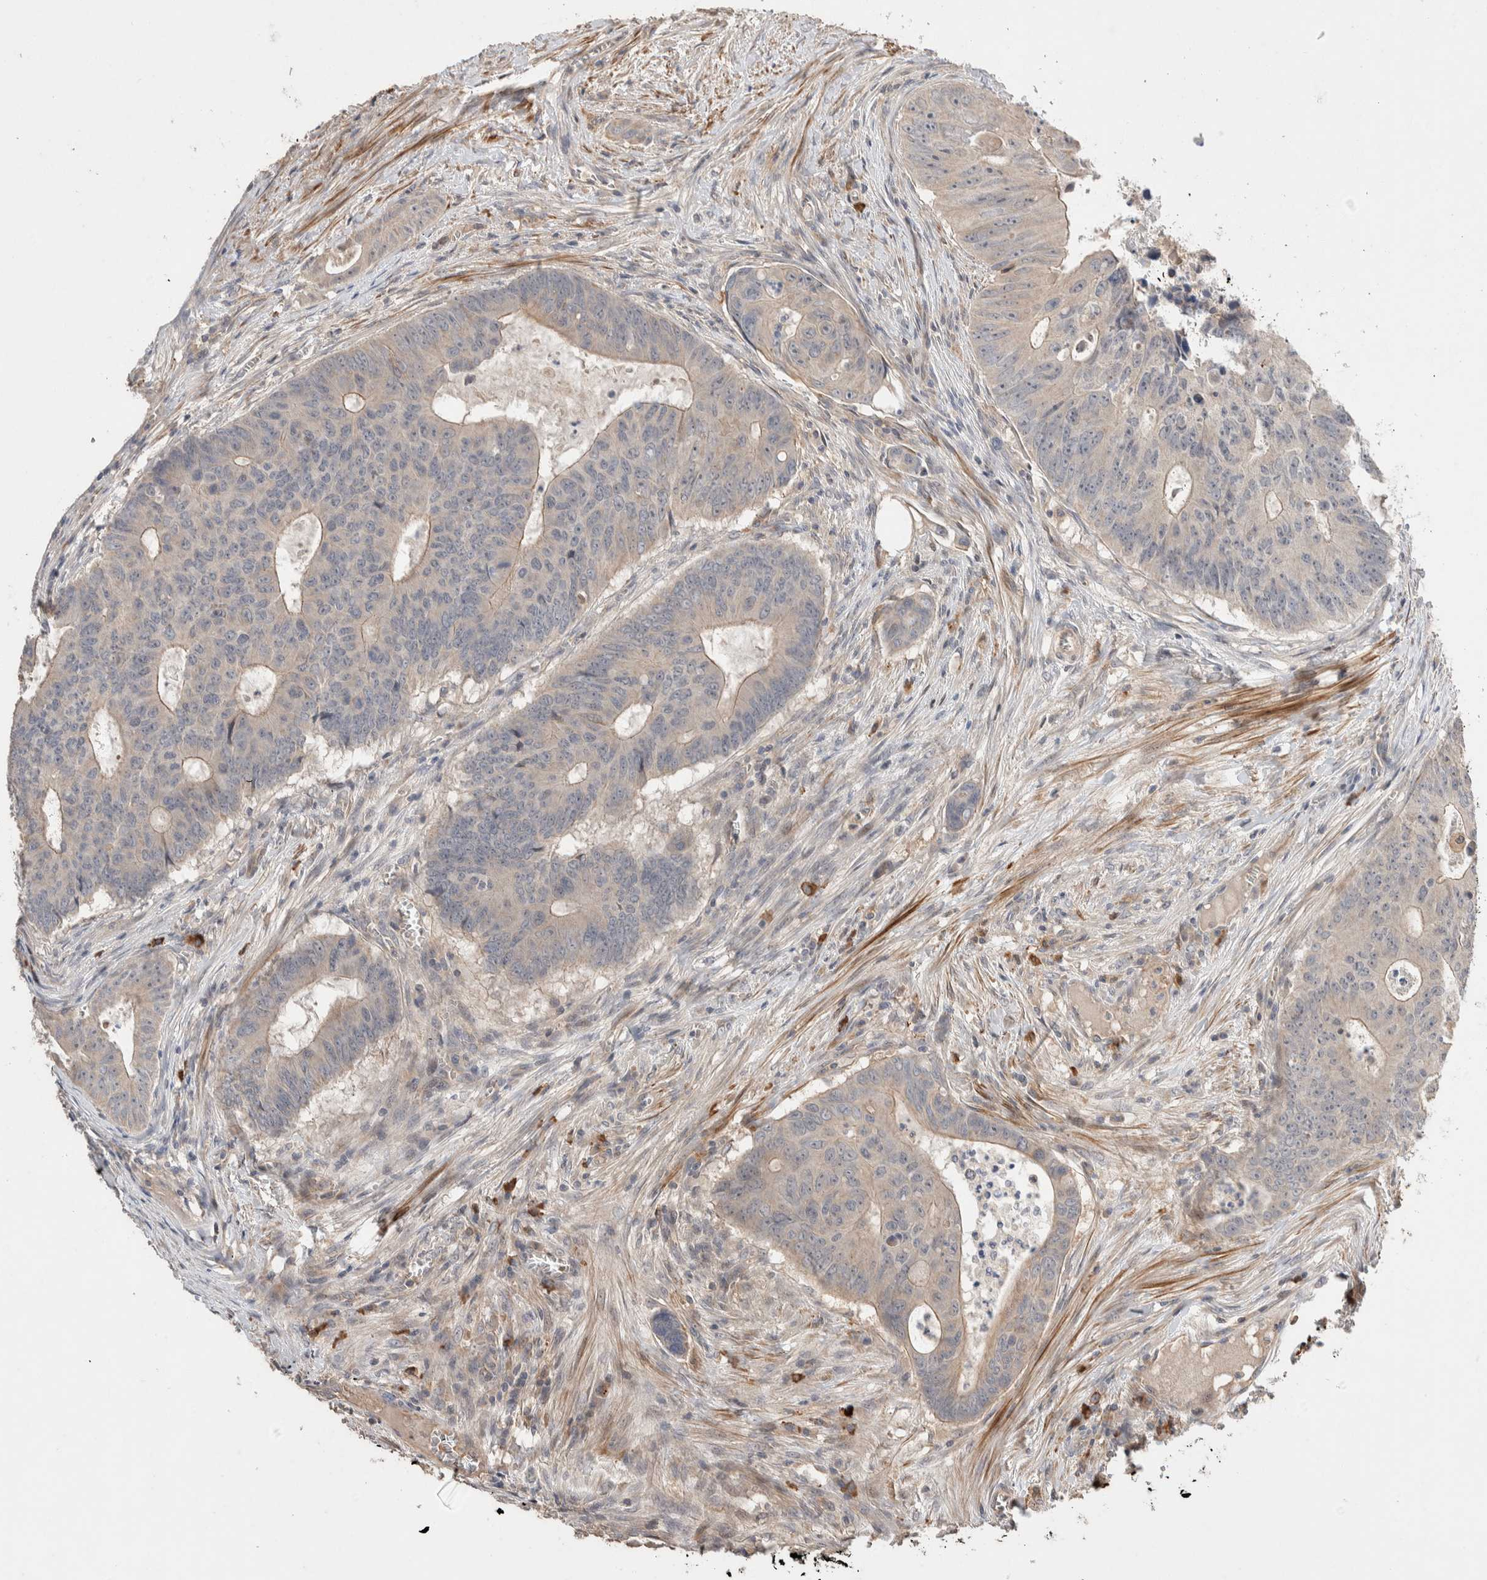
{"staining": {"intensity": "weak", "quantity": "25%-75%", "location": "cytoplasmic/membranous"}, "tissue": "colorectal cancer", "cell_type": "Tumor cells", "image_type": "cancer", "snomed": [{"axis": "morphology", "description": "Adenocarcinoma, NOS"}, {"axis": "topography", "description": "Colon"}], "caption": "Tumor cells display low levels of weak cytoplasmic/membranous expression in about 25%-75% of cells in adenocarcinoma (colorectal).", "gene": "WDR91", "patient": {"sex": "male", "age": 87}}